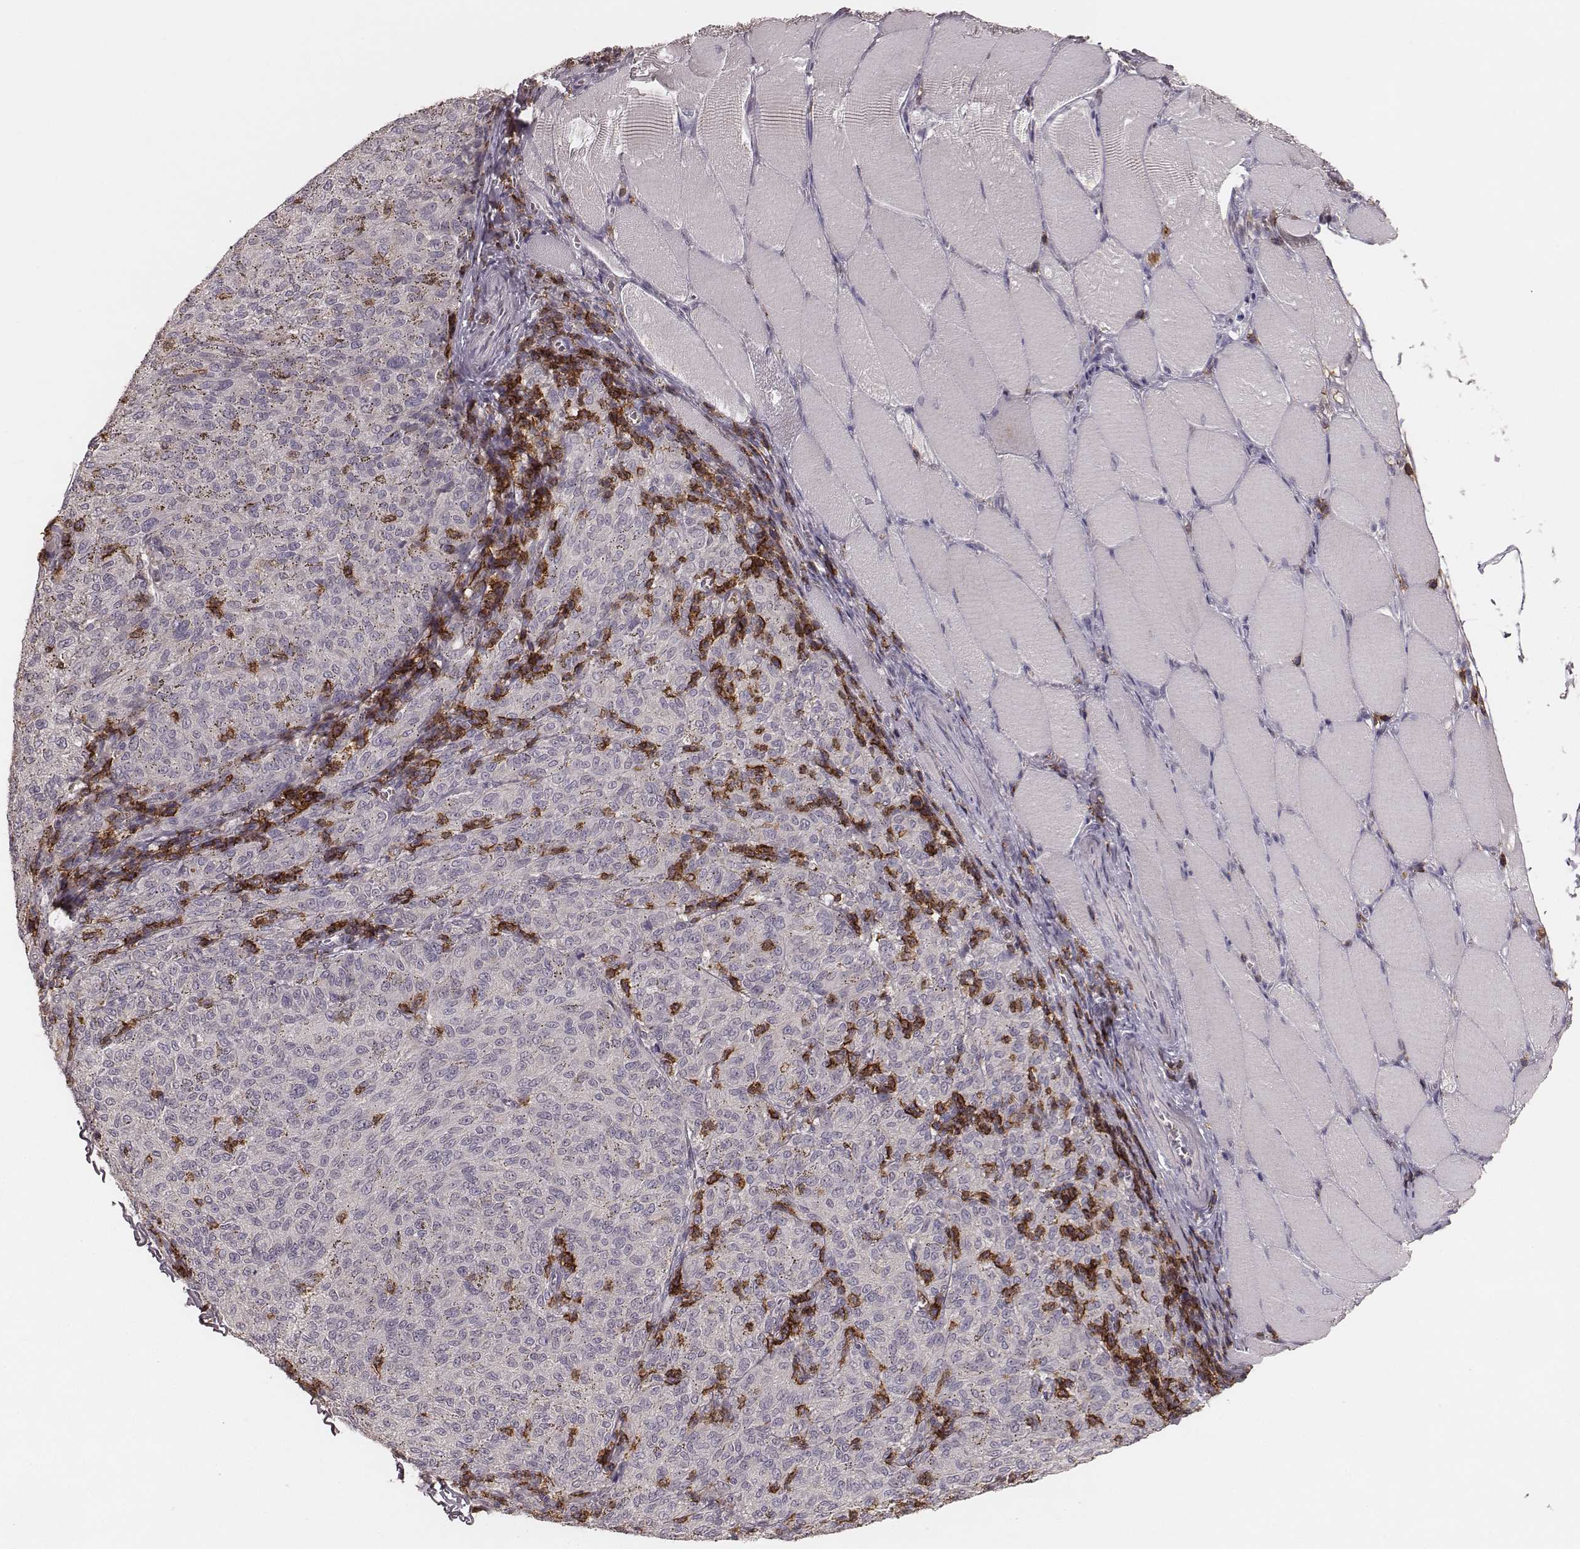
{"staining": {"intensity": "negative", "quantity": "none", "location": "none"}, "tissue": "melanoma", "cell_type": "Tumor cells", "image_type": "cancer", "snomed": [{"axis": "morphology", "description": "Malignant melanoma, NOS"}, {"axis": "topography", "description": "Skin"}], "caption": "Tumor cells are negative for protein expression in human melanoma. (DAB immunohistochemistry (IHC), high magnification).", "gene": "CD8A", "patient": {"sex": "female", "age": 72}}